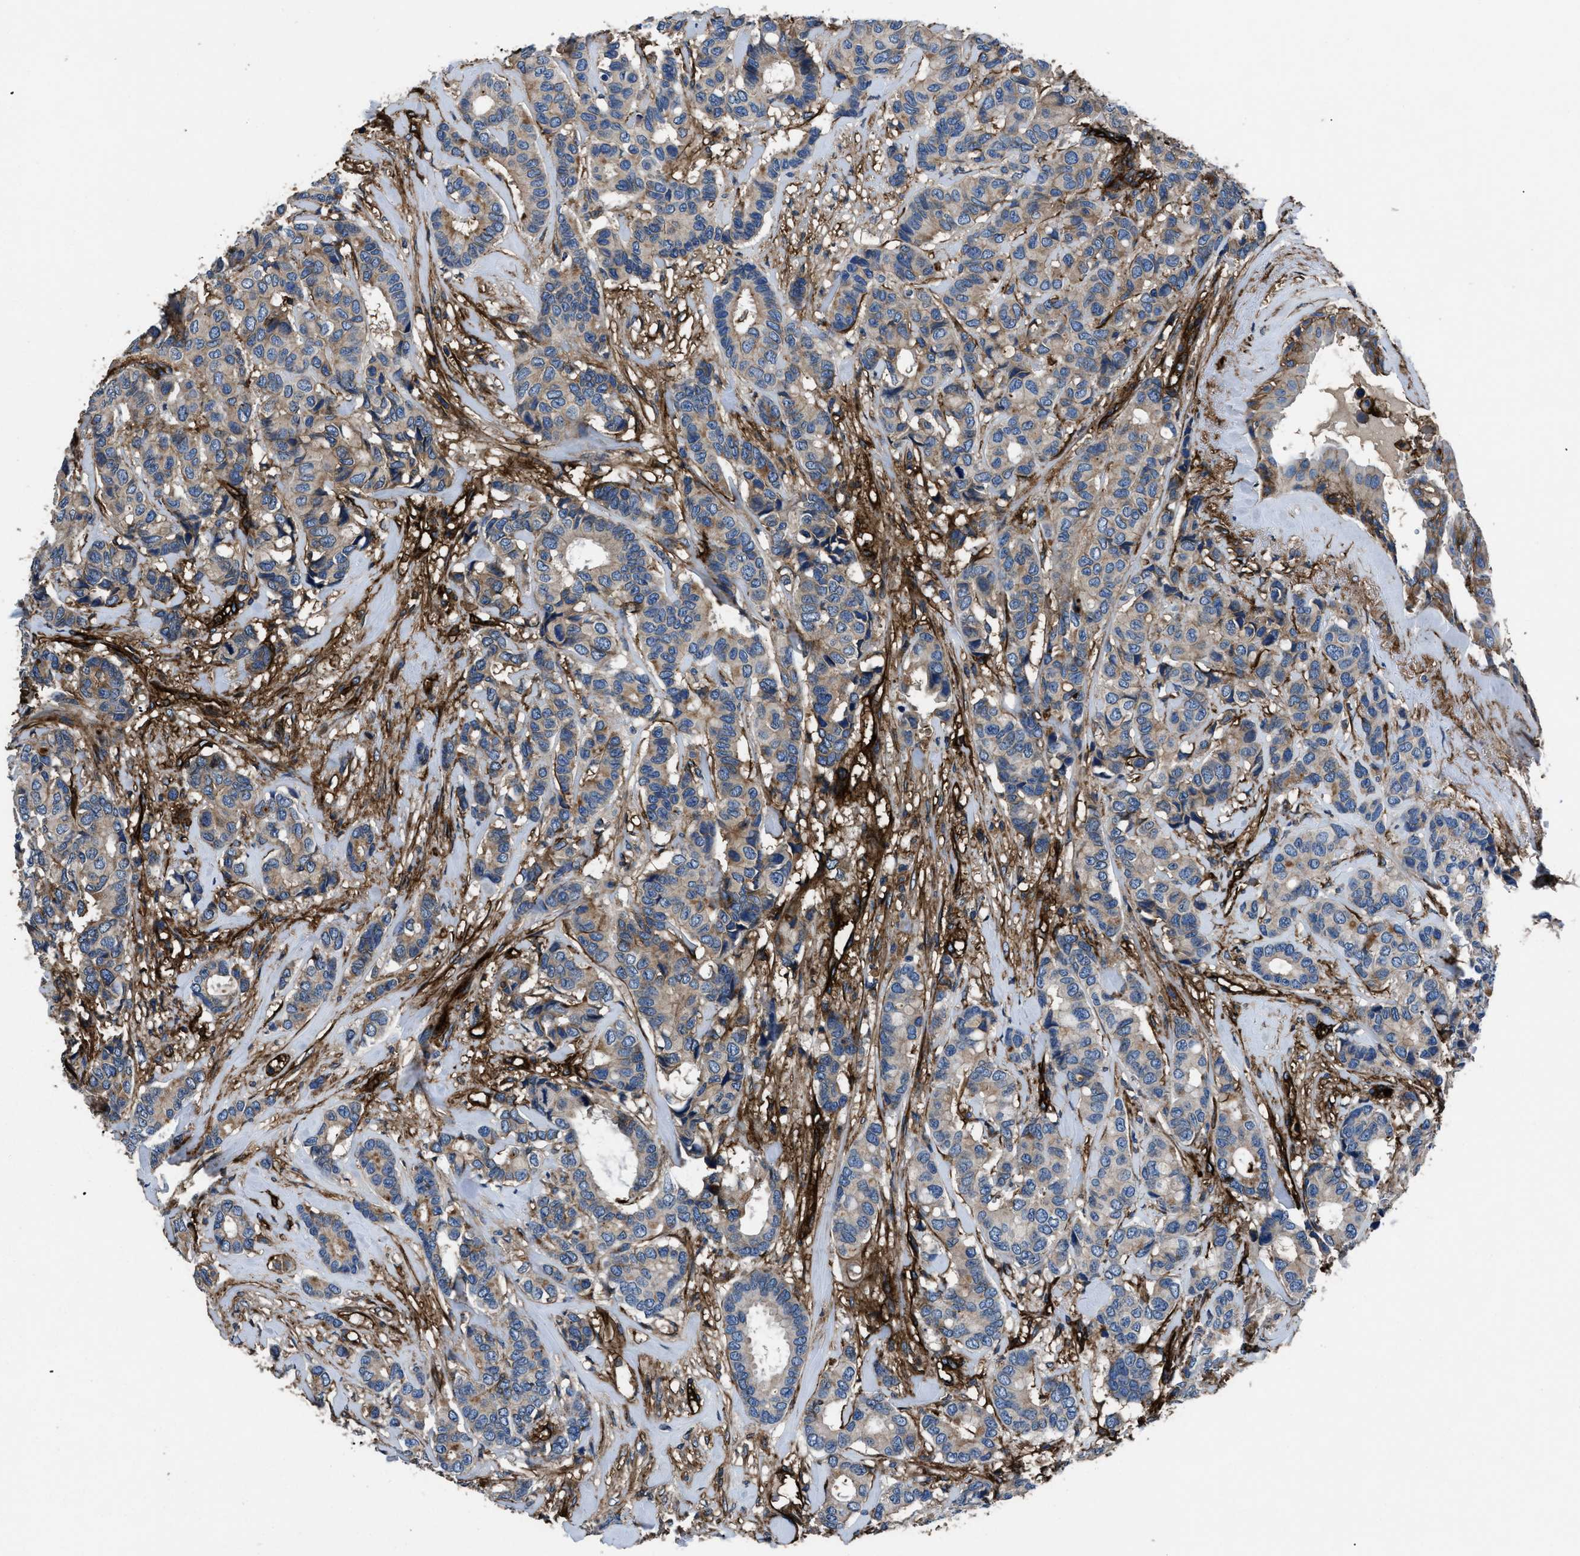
{"staining": {"intensity": "weak", "quantity": "25%-75%", "location": "cytoplasmic/membranous"}, "tissue": "breast cancer", "cell_type": "Tumor cells", "image_type": "cancer", "snomed": [{"axis": "morphology", "description": "Duct carcinoma"}, {"axis": "topography", "description": "Breast"}], "caption": "DAB (3,3'-diaminobenzidine) immunohistochemical staining of breast cancer (intraductal carcinoma) exhibits weak cytoplasmic/membranous protein positivity in approximately 25%-75% of tumor cells.", "gene": "CD276", "patient": {"sex": "female", "age": 87}}